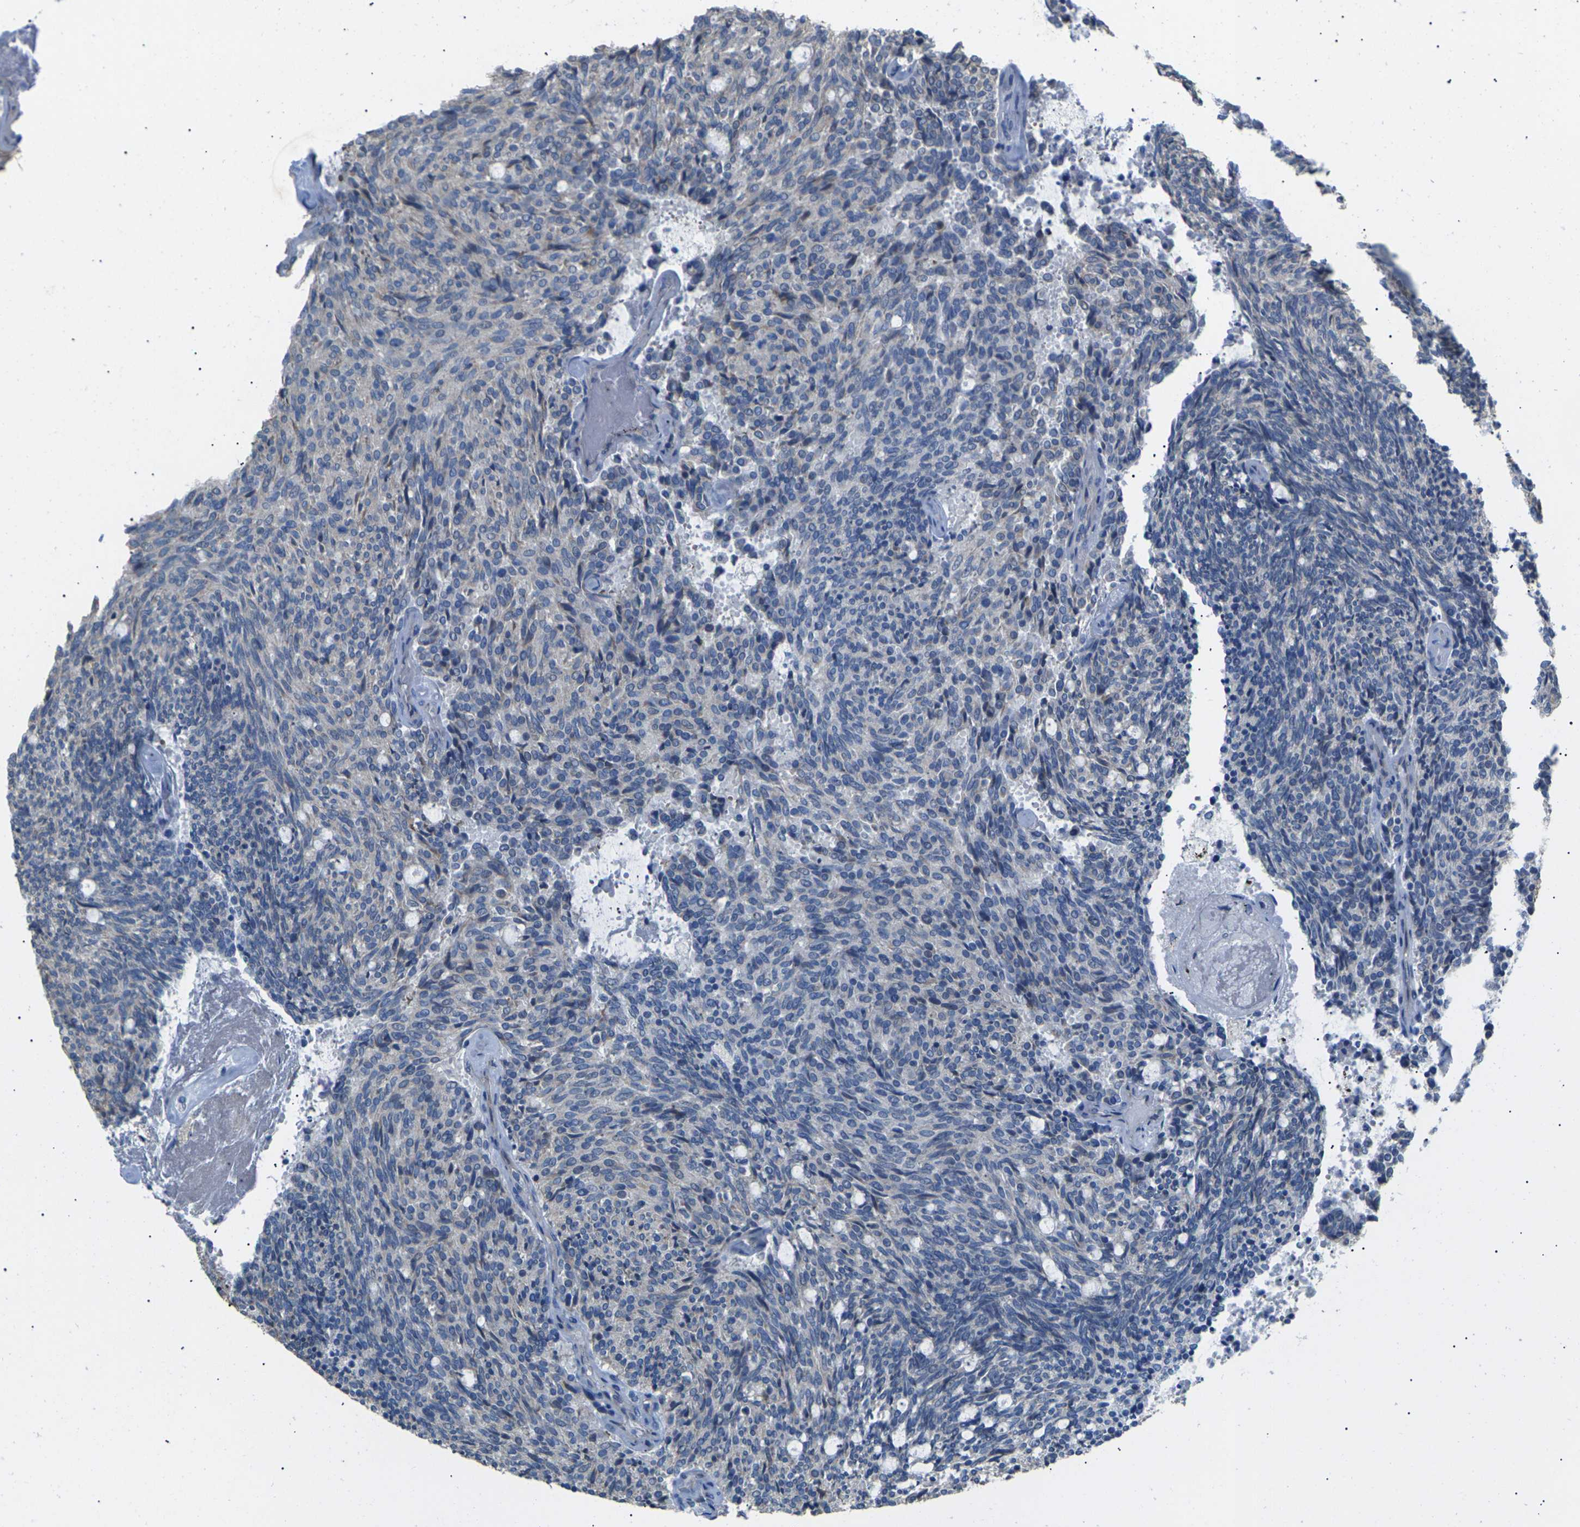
{"staining": {"intensity": "negative", "quantity": "none", "location": "none"}, "tissue": "carcinoid", "cell_type": "Tumor cells", "image_type": "cancer", "snomed": [{"axis": "morphology", "description": "Carcinoid, malignant, NOS"}, {"axis": "topography", "description": "Pancreas"}], "caption": "Histopathology image shows no significant protein staining in tumor cells of carcinoid.", "gene": "KLHDC8B", "patient": {"sex": "female", "age": 54}}